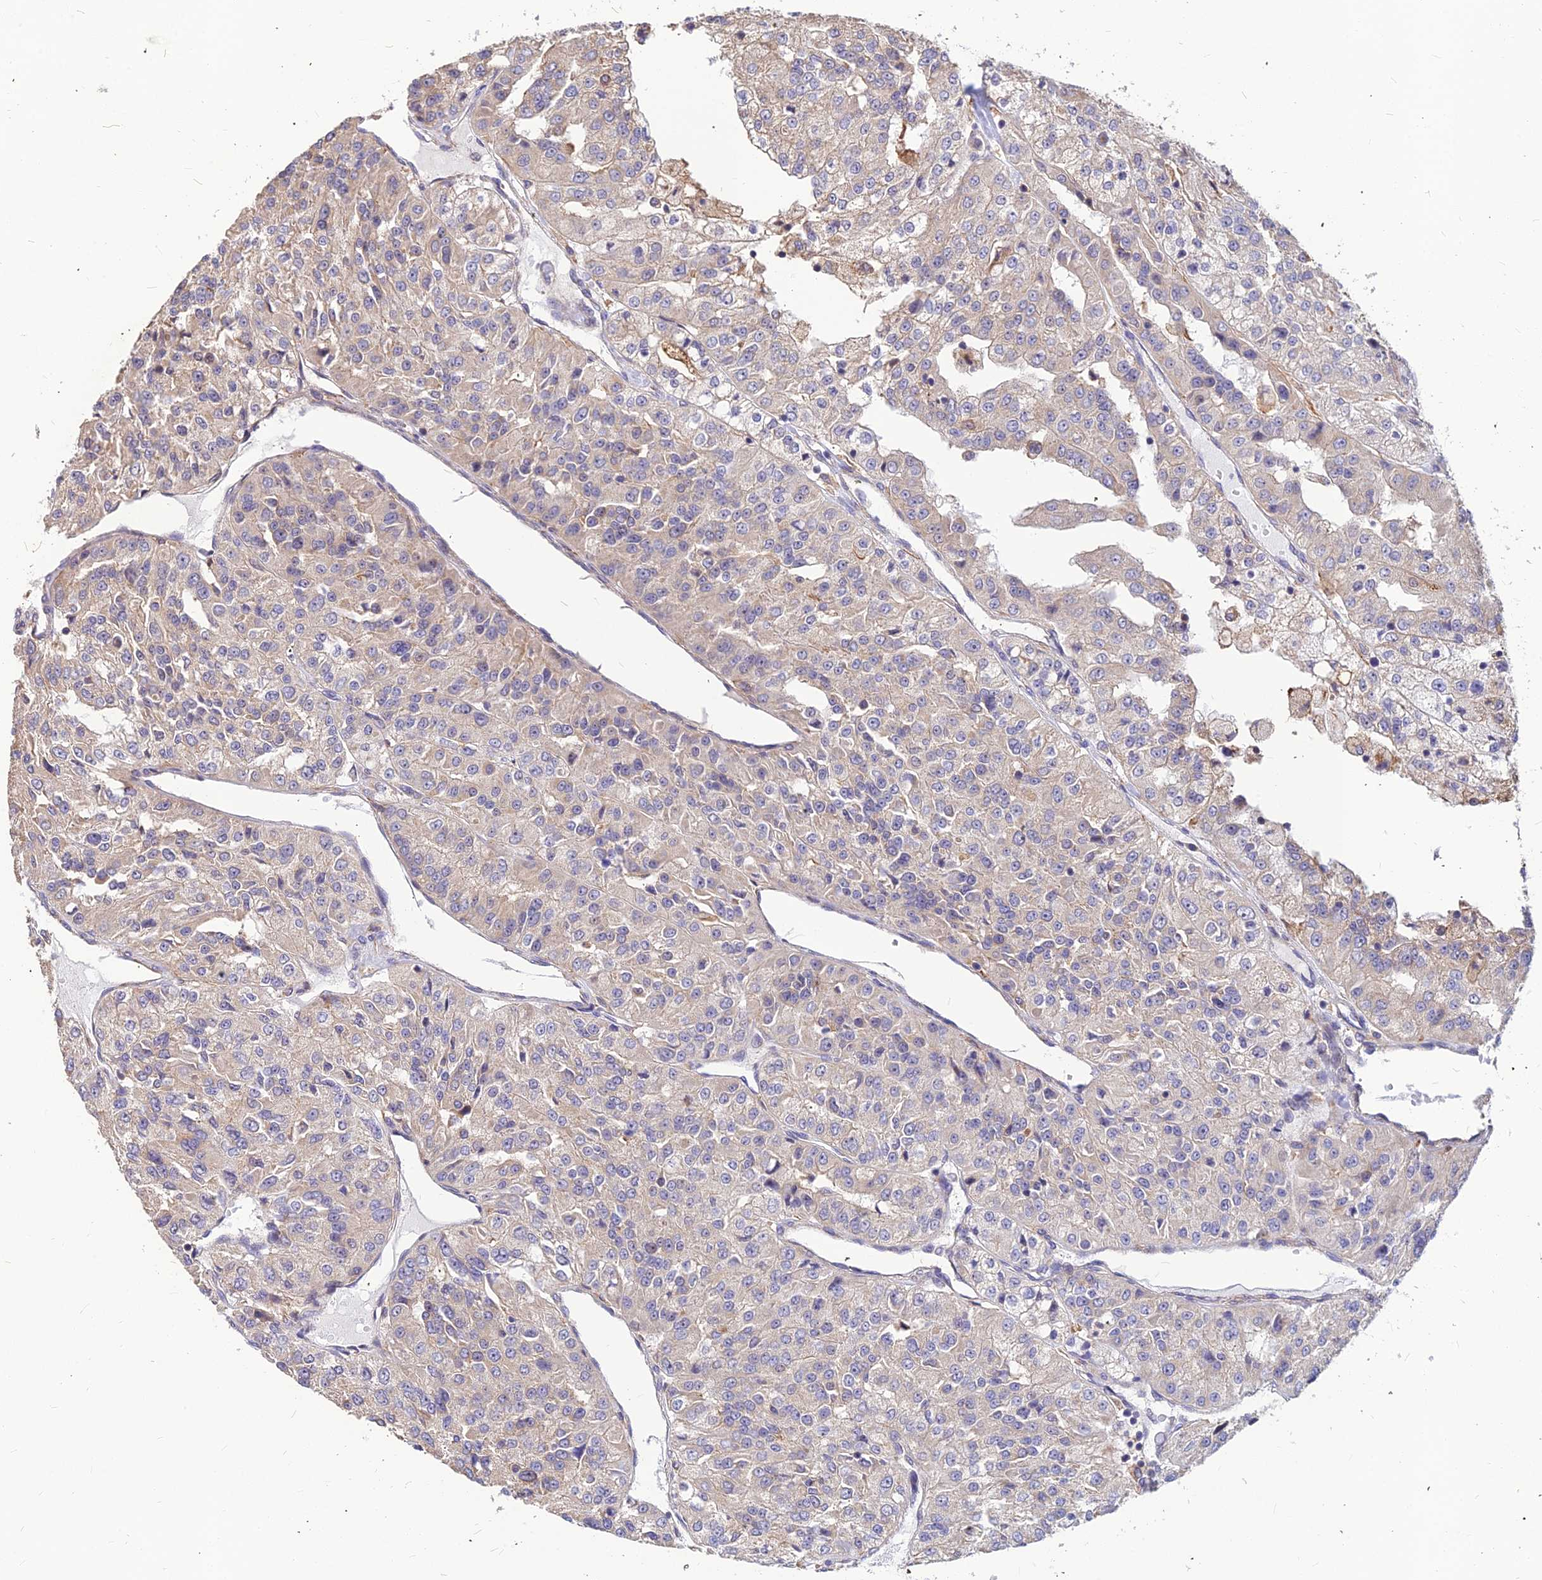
{"staining": {"intensity": "weak", "quantity": "25%-75%", "location": "cytoplasmic/membranous"}, "tissue": "renal cancer", "cell_type": "Tumor cells", "image_type": "cancer", "snomed": [{"axis": "morphology", "description": "Adenocarcinoma, NOS"}, {"axis": "topography", "description": "Kidney"}], "caption": "Renal cancer was stained to show a protein in brown. There is low levels of weak cytoplasmic/membranous expression in about 25%-75% of tumor cells.", "gene": "LEKR1", "patient": {"sex": "female", "age": 63}}